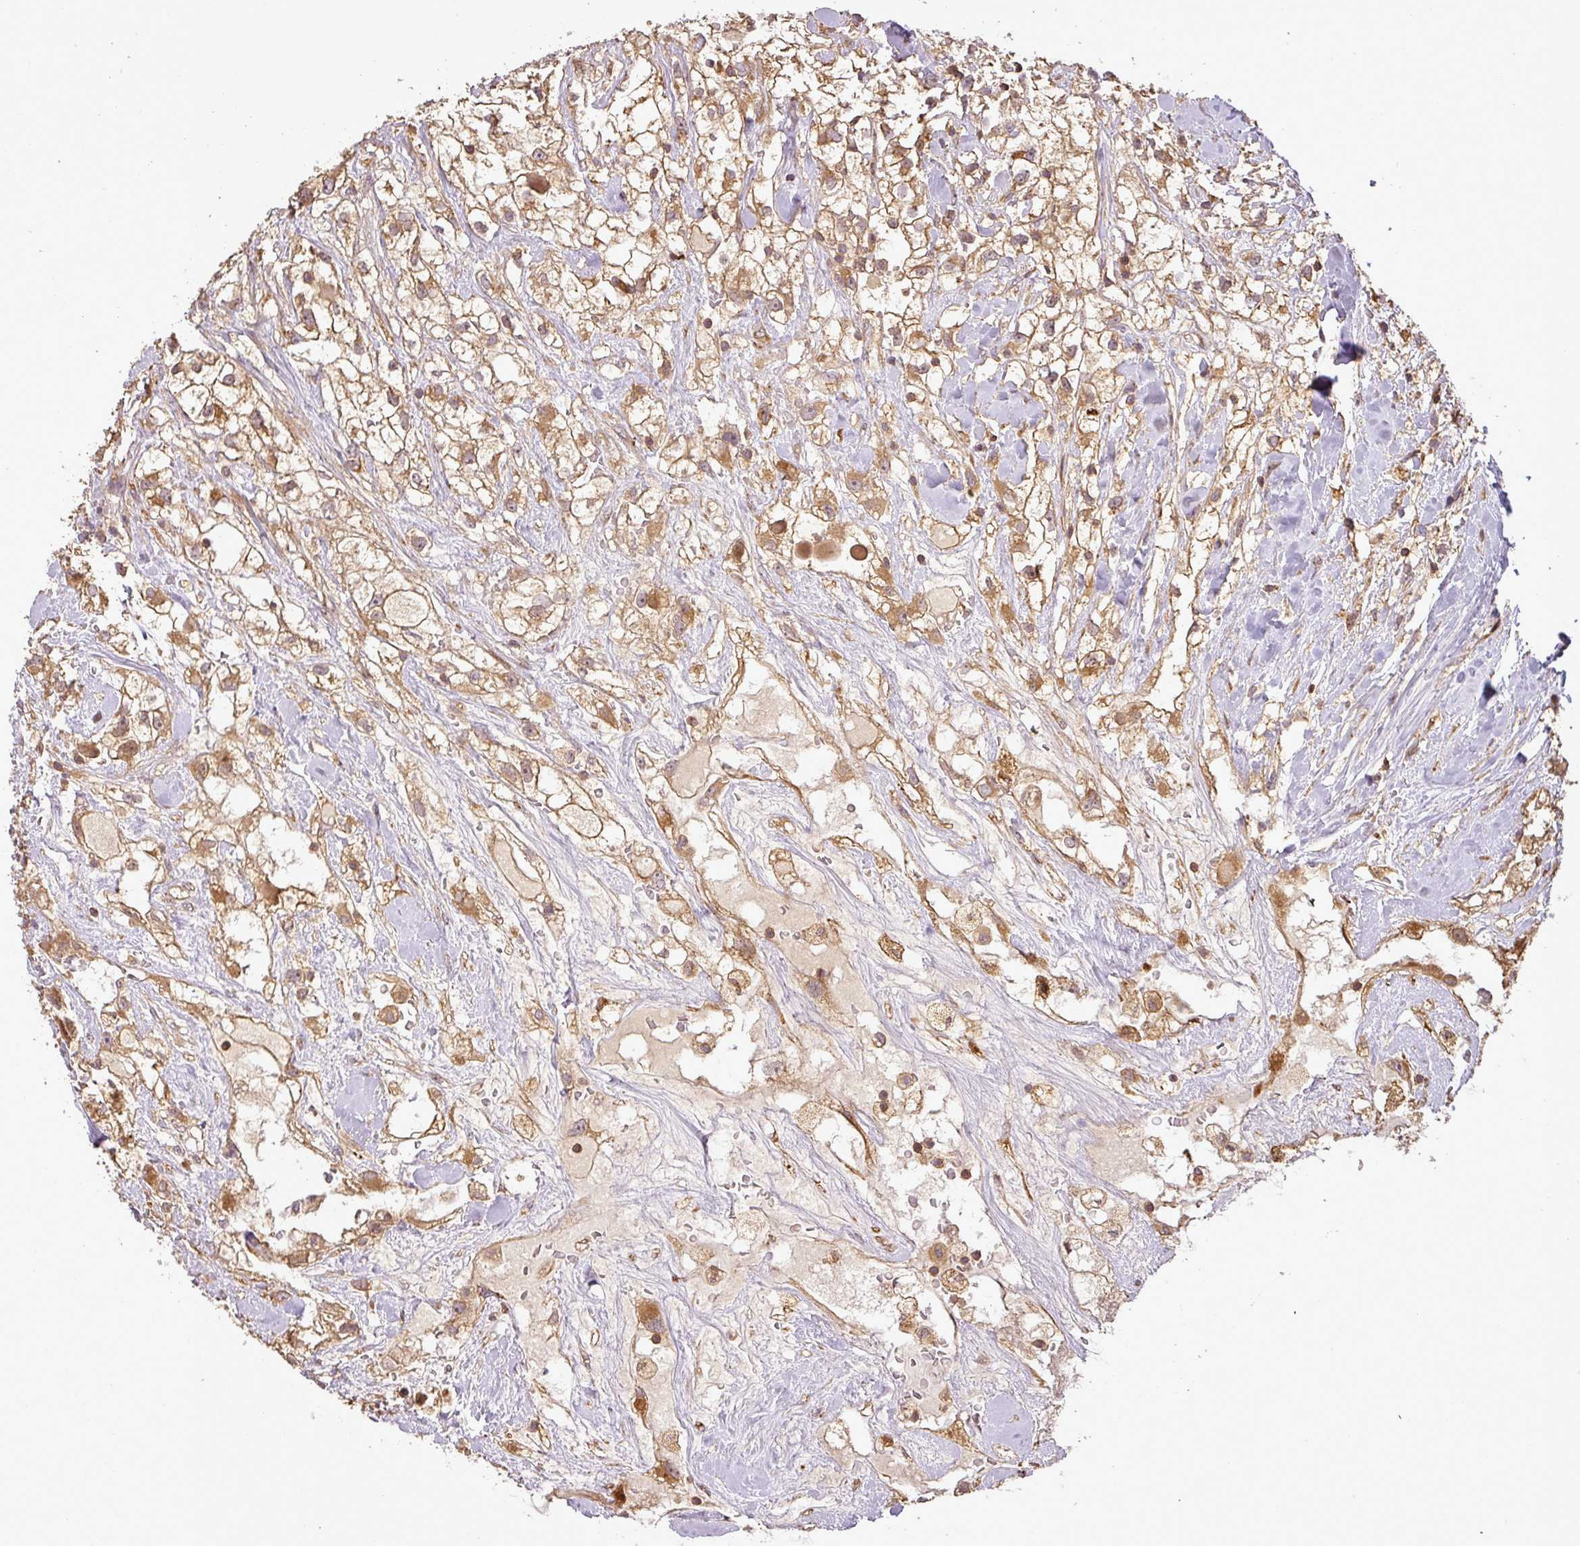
{"staining": {"intensity": "moderate", "quantity": ">75%", "location": "cytoplasmic/membranous"}, "tissue": "renal cancer", "cell_type": "Tumor cells", "image_type": "cancer", "snomed": [{"axis": "morphology", "description": "Adenocarcinoma, NOS"}, {"axis": "topography", "description": "Kidney"}], "caption": "Tumor cells show medium levels of moderate cytoplasmic/membranous expression in about >75% of cells in renal adenocarcinoma.", "gene": "FAIM", "patient": {"sex": "male", "age": 59}}